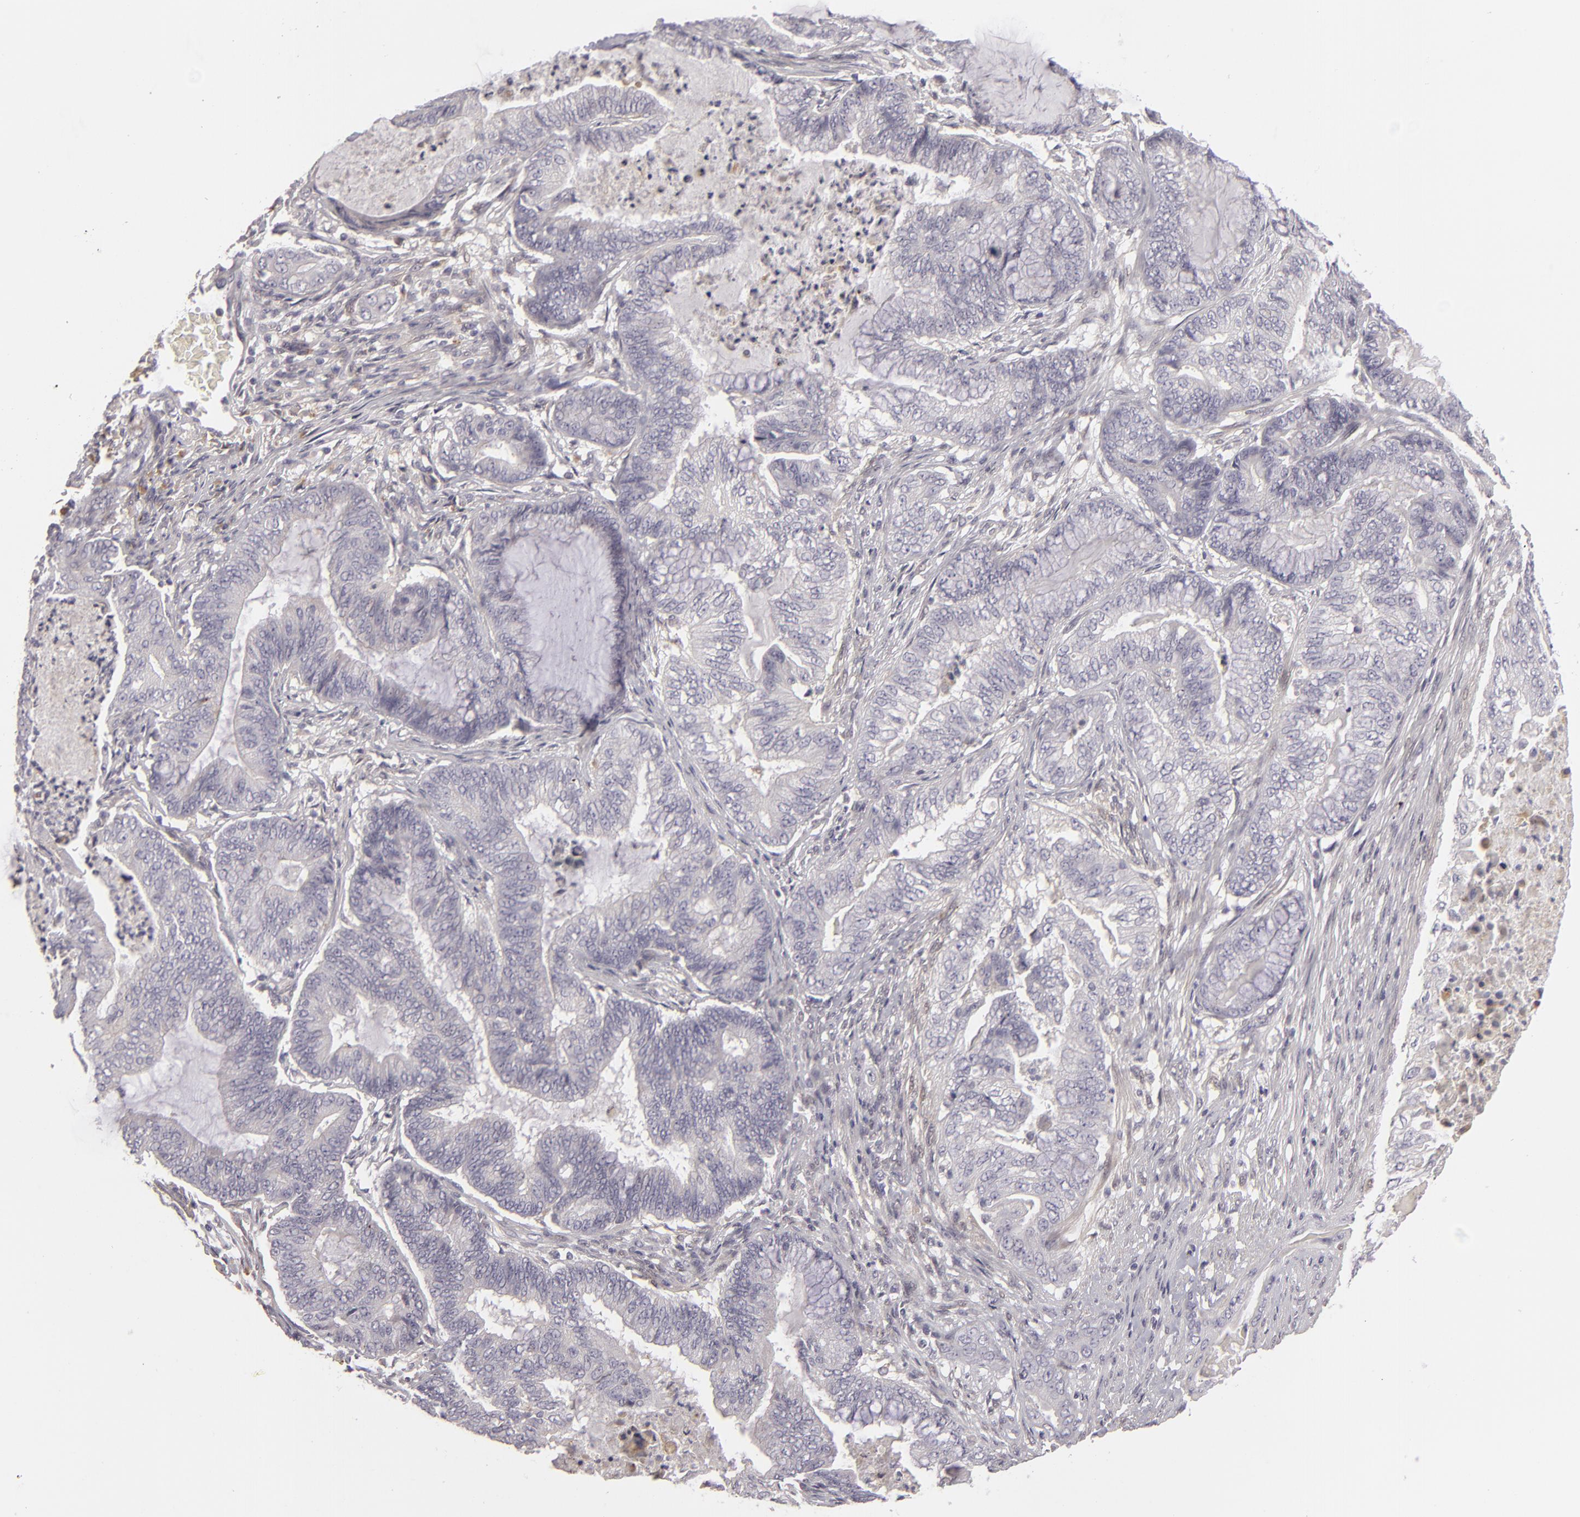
{"staining": {"intensity": "negative", "quantity": "none", "location": "none"}, "tissue": "endometrial cancer", "cell_type": "Tumor cells", "image_type": "cancer", "snomed": [{"axis": "morphology", "description": "Adenocarcinoma, NOS"}, {"axis": "topography", "description": "Endometrium"}], "caption": "Endometrial adenocarcinoma stained for a protein using immunohistochemistry demonstrates no positivity tumor cells.", "gene": "EFS", "patient": {"sex": "female", "age": 63}}